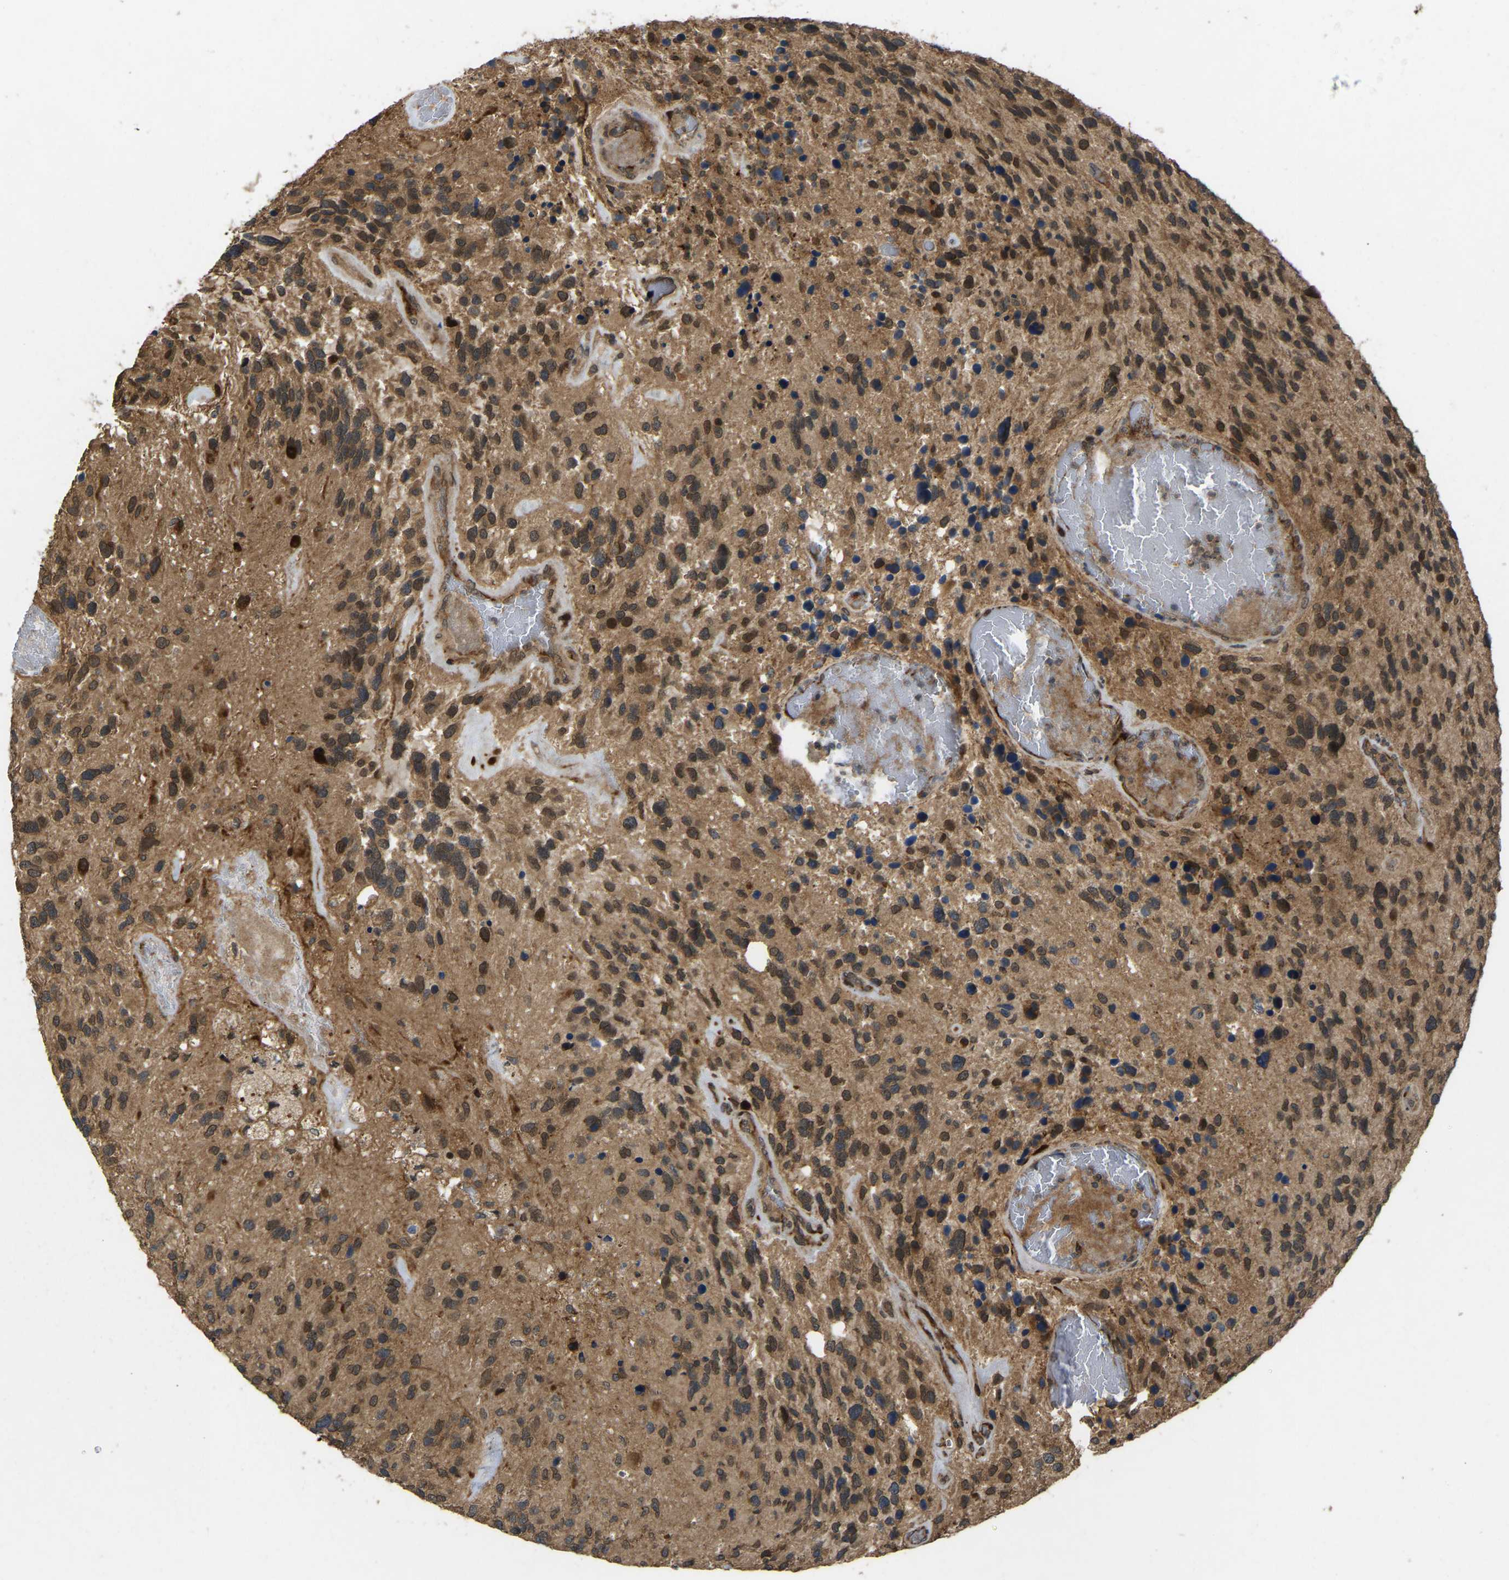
{"staining": {"intensity": "moderate", "quantity": ">75%", "location": "cytoplasmic/membranous,nuclear"}, "tissue": "glioma", "cell_type": "Tumor cells", "image_type": "cancer", "snomed": [{"axis": "morphology", "description": "Glioma, malignant, High grade"}, {"axis": "topography", "description": "Brain"}], "caption": "The photomicrograph exhibits a brown stain indicating the presence of a protein in the cytoplasmic/membranous and nuclear of tumor cells in glioma.", "gene": "KIAA1549", "patient": {"sex": "female", "age": 58}}